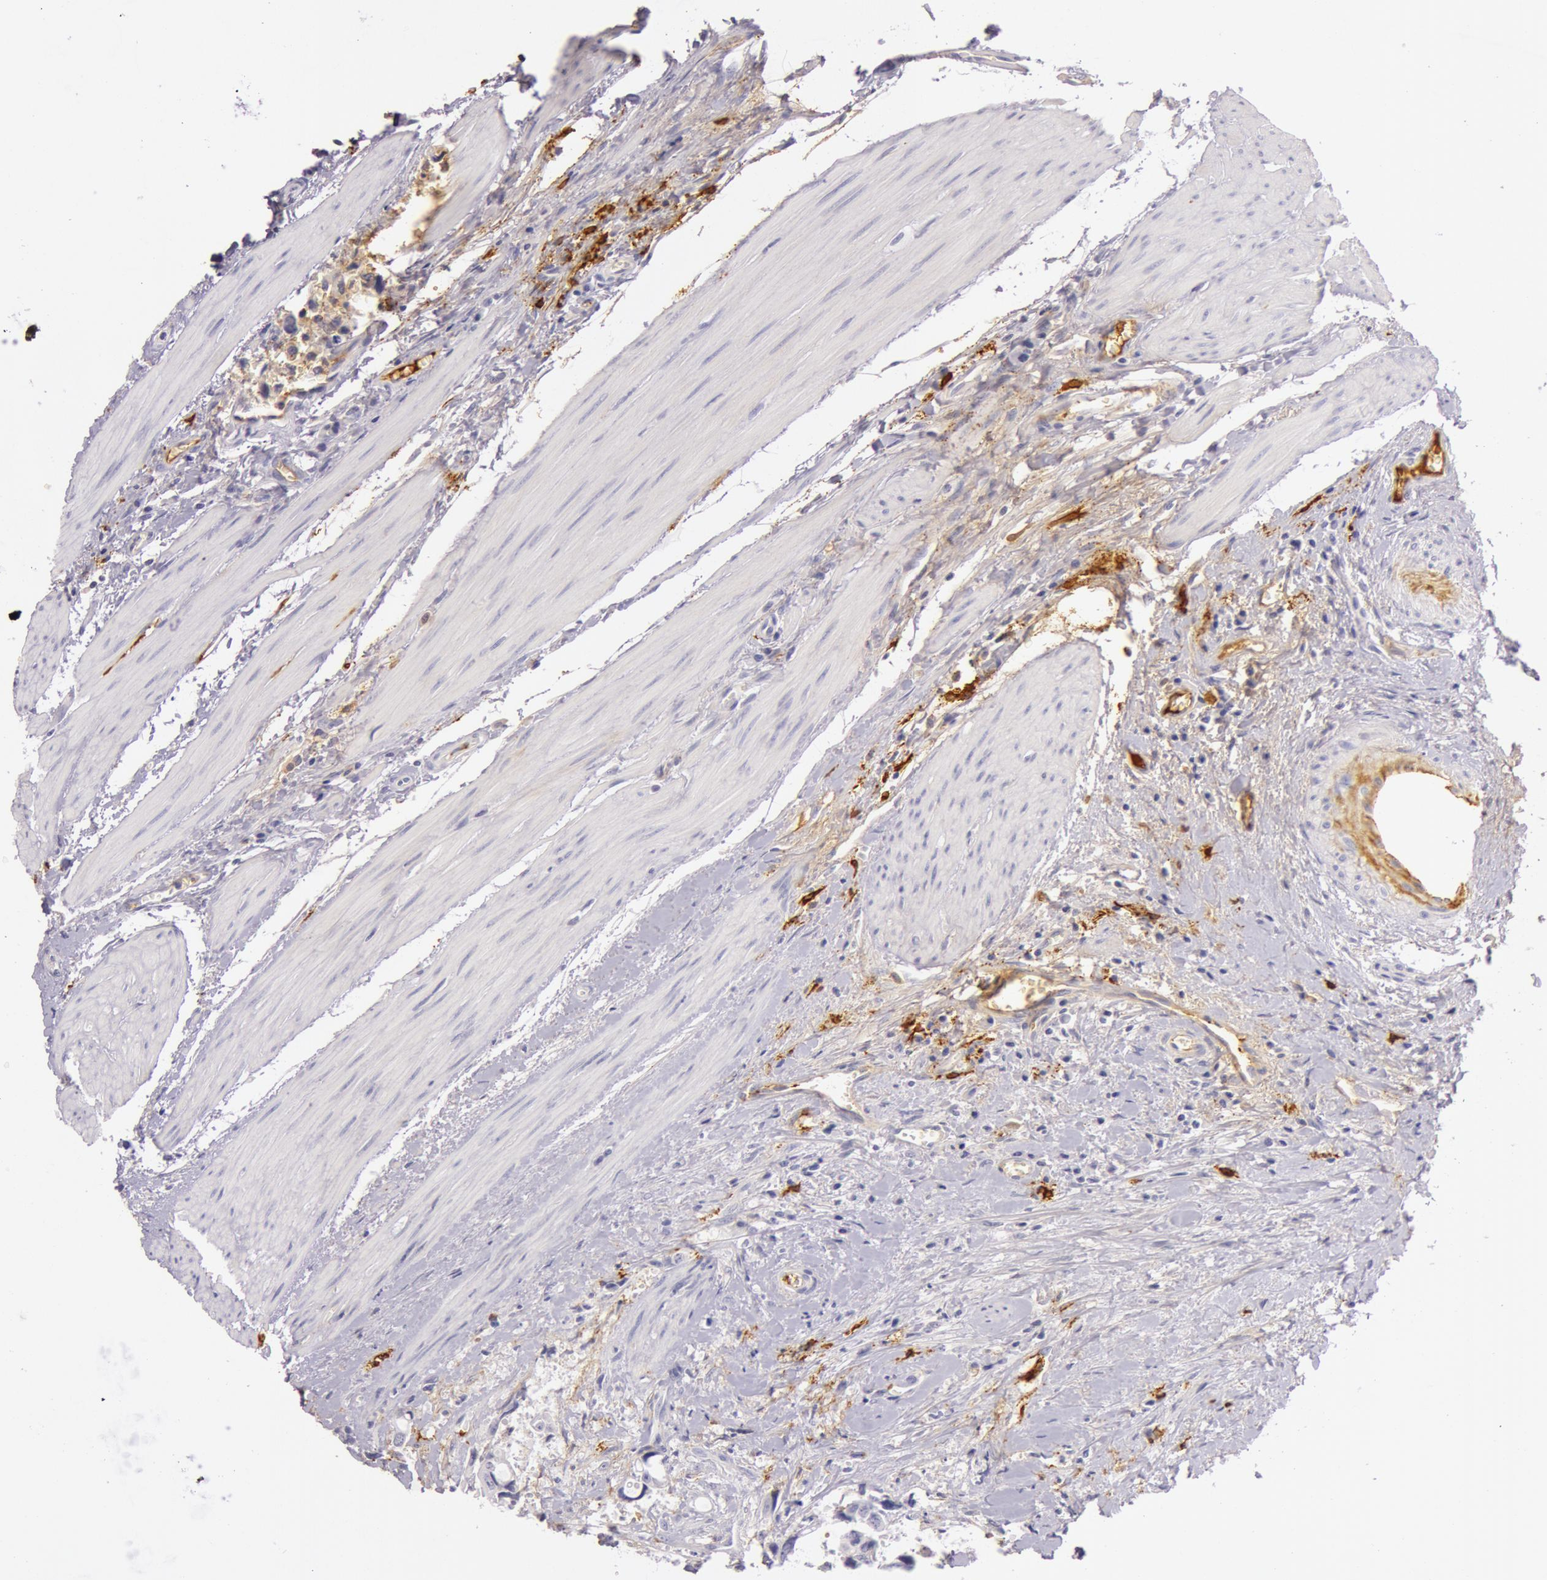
{"staining": {"intensity": "negative", "quantity": "none", "location": "none"}, "tissue": "colorectal cancer", "cell_type": "Tumor cells", "image_type": "cancer", "snomed": [{"axis": "morphology", "description": "Adenocarcinoma, NOS"}, {"axis": "topography", "description": "Rectum"}], "caption": "IHC histopathology image of neoplastic tissue: adenocarcinoma (colorectal) stained with DAB (3,3'-diaminobenzidine) reveals no significant protein positivity in tumor cells.", "gene": "C4BPA", "patient": {"sex": "male", "age": 76}}